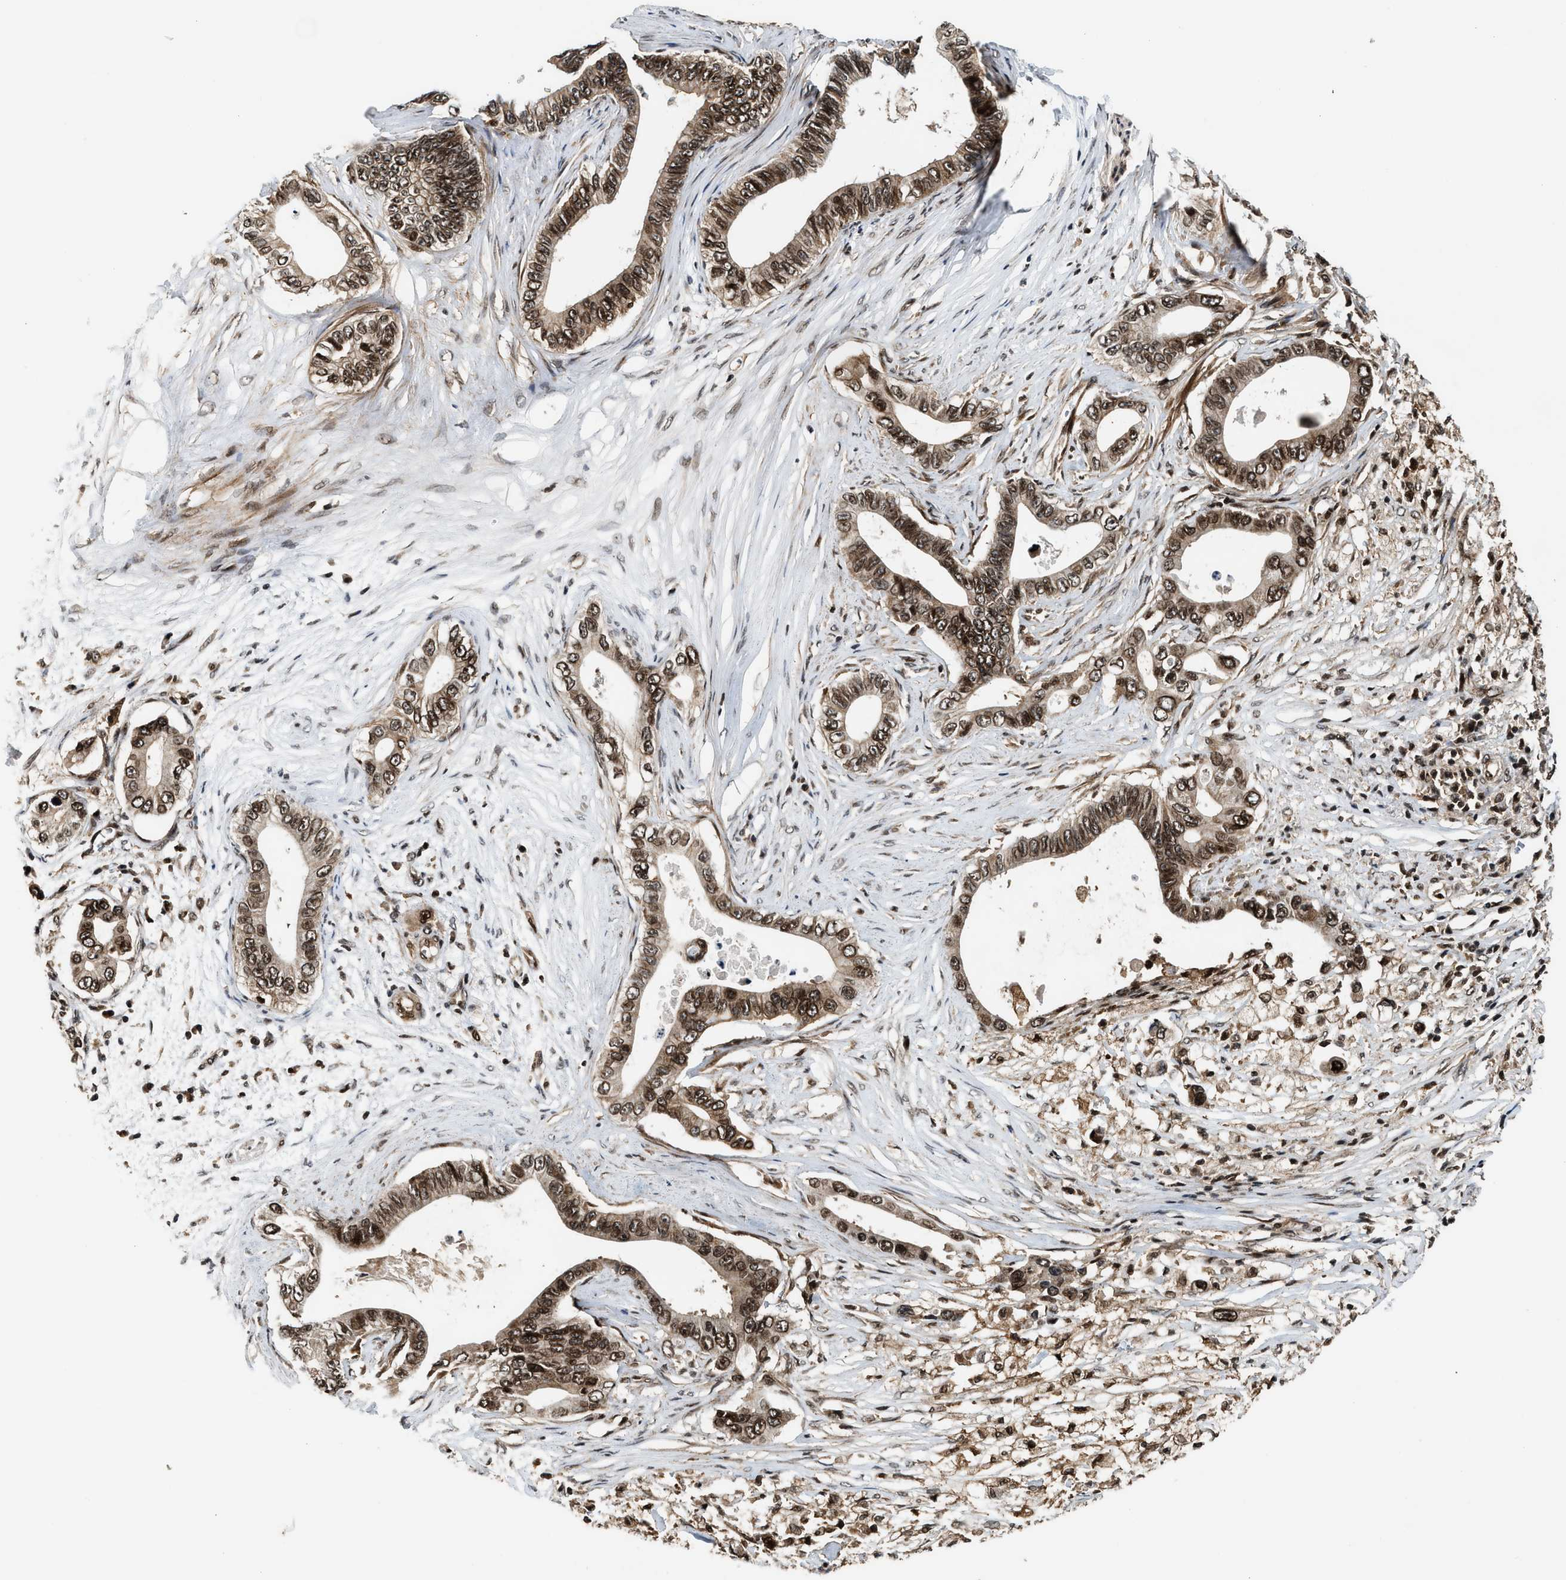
{"staining": {"intensity": "moderate", "quantity": ">75%", "location": "cytoplasmic/membranous,nuclear"}, "tissue": "pancreatic cancer", "cell_type": "Tumor cells", "image_type": "cancer", "snomed": [{"axis": "morphology", "description": "Adenocarcinoma, NOS"}, {"axis": "topography", "description": "Pancreas"}], "caption": "Immunohistochemistry micrograph of human adenocarcinoma (pancreatic) stained for a protein (brown), which displays medium levels of moderate cytoplasmic/membranous and nuclear expression in about >75% of tumor cells.", "gene": "MDM2", "patient": {"sex": "male", "age": 77}}